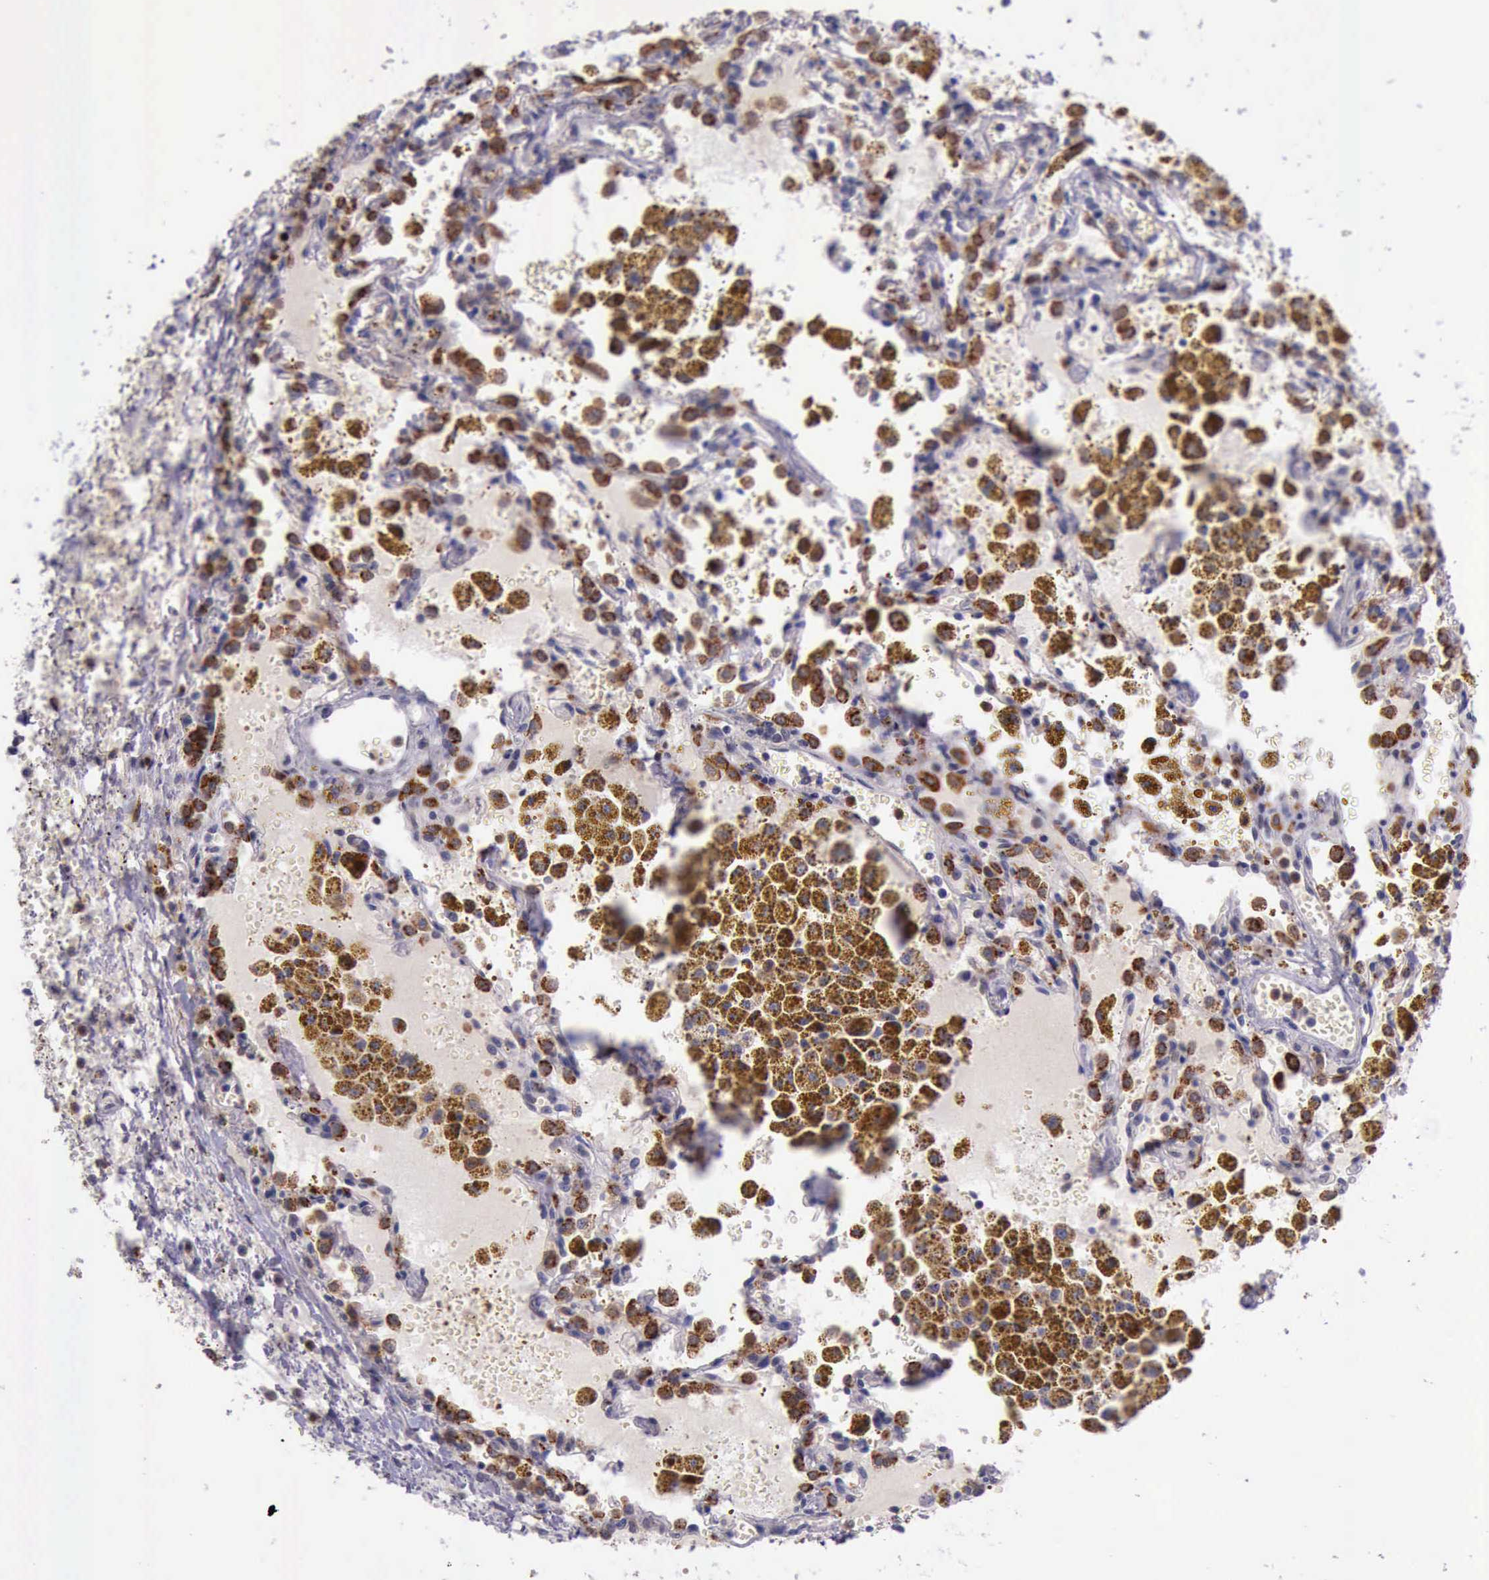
{"staining": {"intensity": "moderate", "quantity": ">75%", "location": "cytoplasmic/membranous"}, "tissue": "carcinoid", "cell_type": "Tumor cells", "image_type": "cancer", "snomed": [{"axis": "morphology", "description": "Carcinoid, malignant, NOS"}, {"axis": "topography", "description": "Bronchus"}], "caption": "This is an image of IHC staining of carcinoid (malignant), which shows moderate positivity in the cytoplasmic/membranous of tumor cells.", "gene": "PLEK2", "patient": {"sex": "male", "age": 55}}